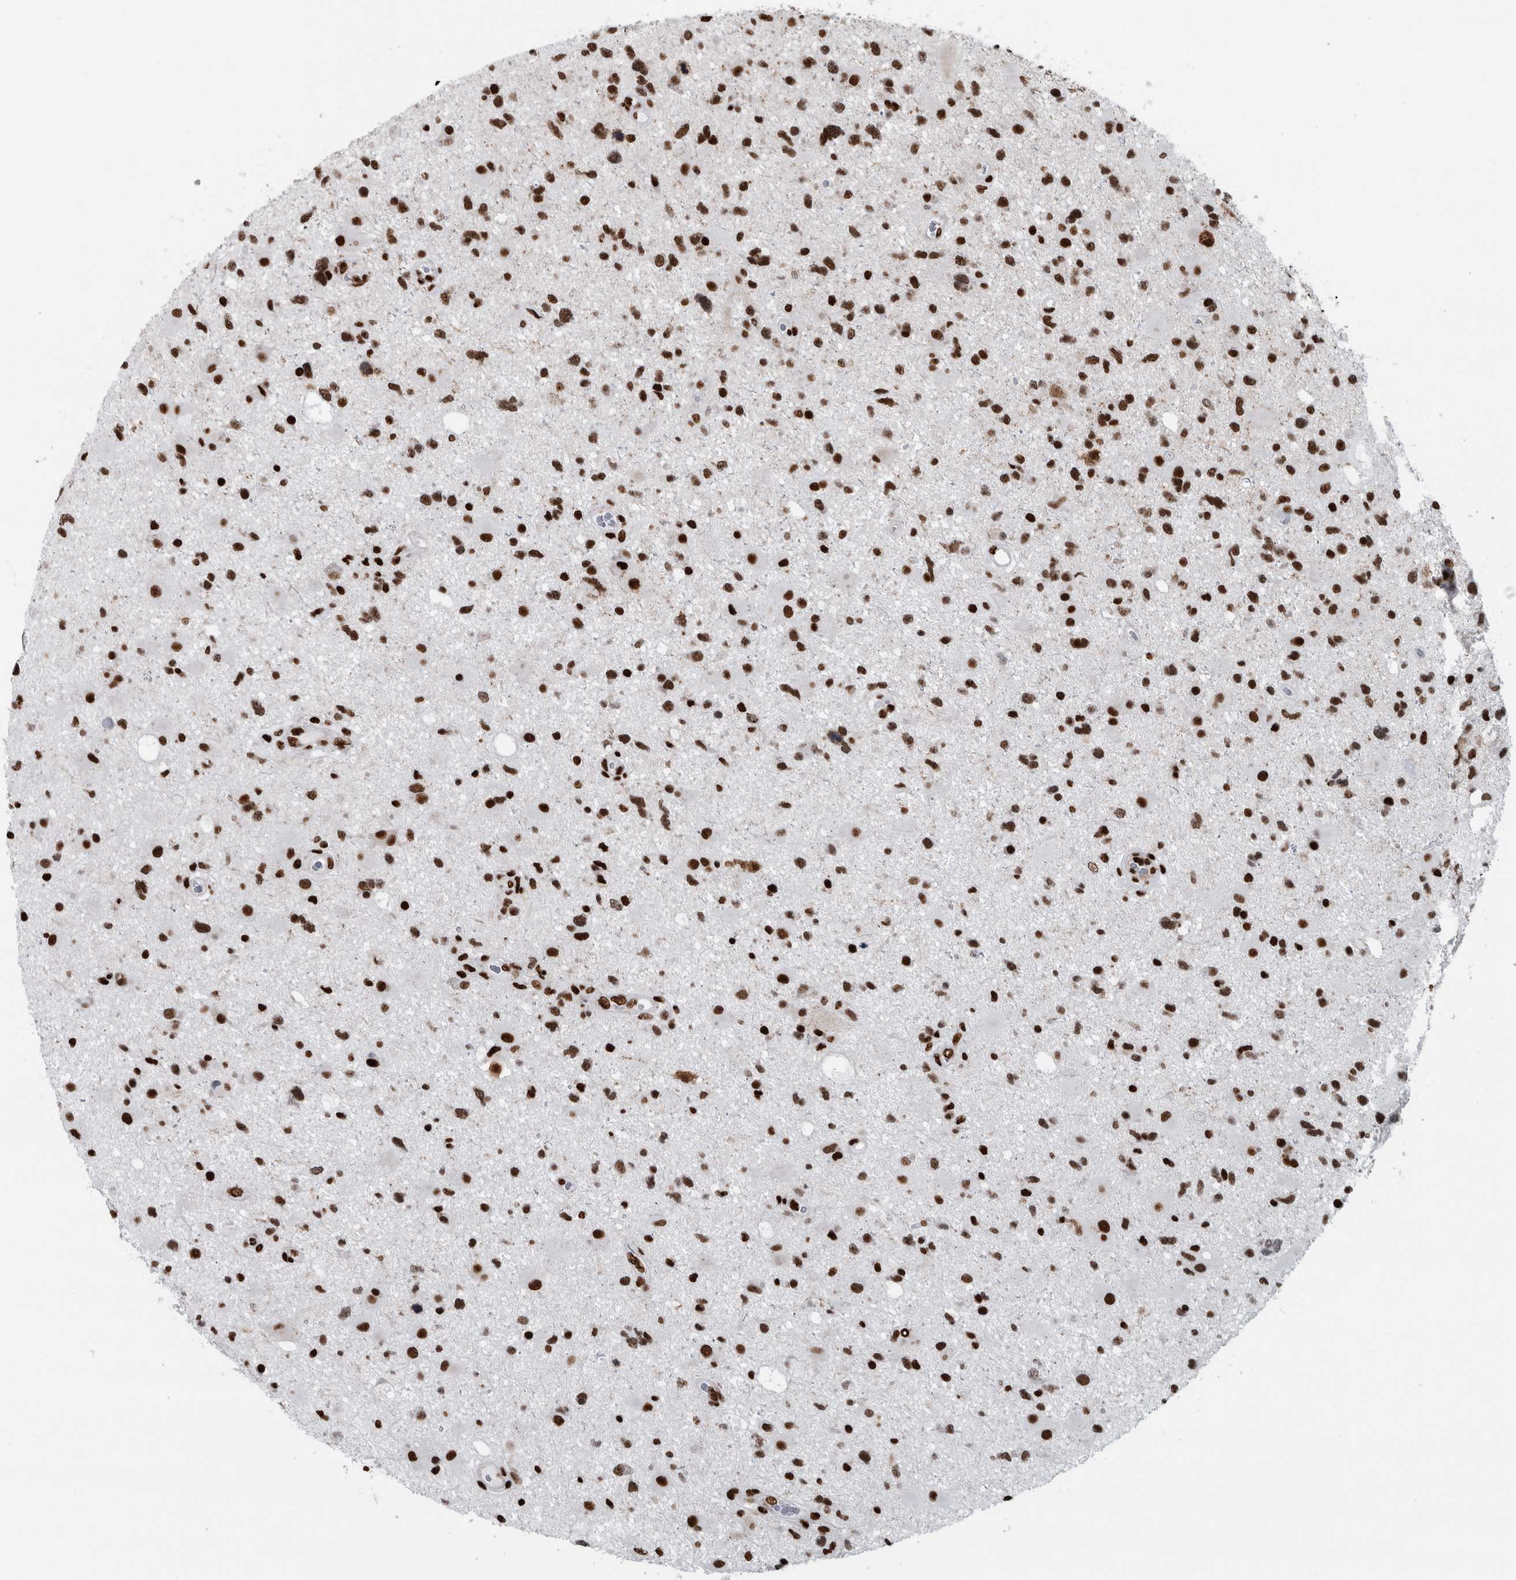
{"staining": {"intensity": "strong", "quantity": ">75%", "location": "nuclear"}, "tissue": "glioma", "cell_type": "Tumor cells", "image_type": "cancer", "snomed": [{"axis": "morphology", "description": "Glioma, malignant, High grade"}, {"axis": "topography", "description": "Brain"}], "caption": "Tumor cells demonstrate strong nuclear expression in about >75% of cells in glioma.", "gene": "DNMT3A", "patient": {"sex": "male", "age": 33}}